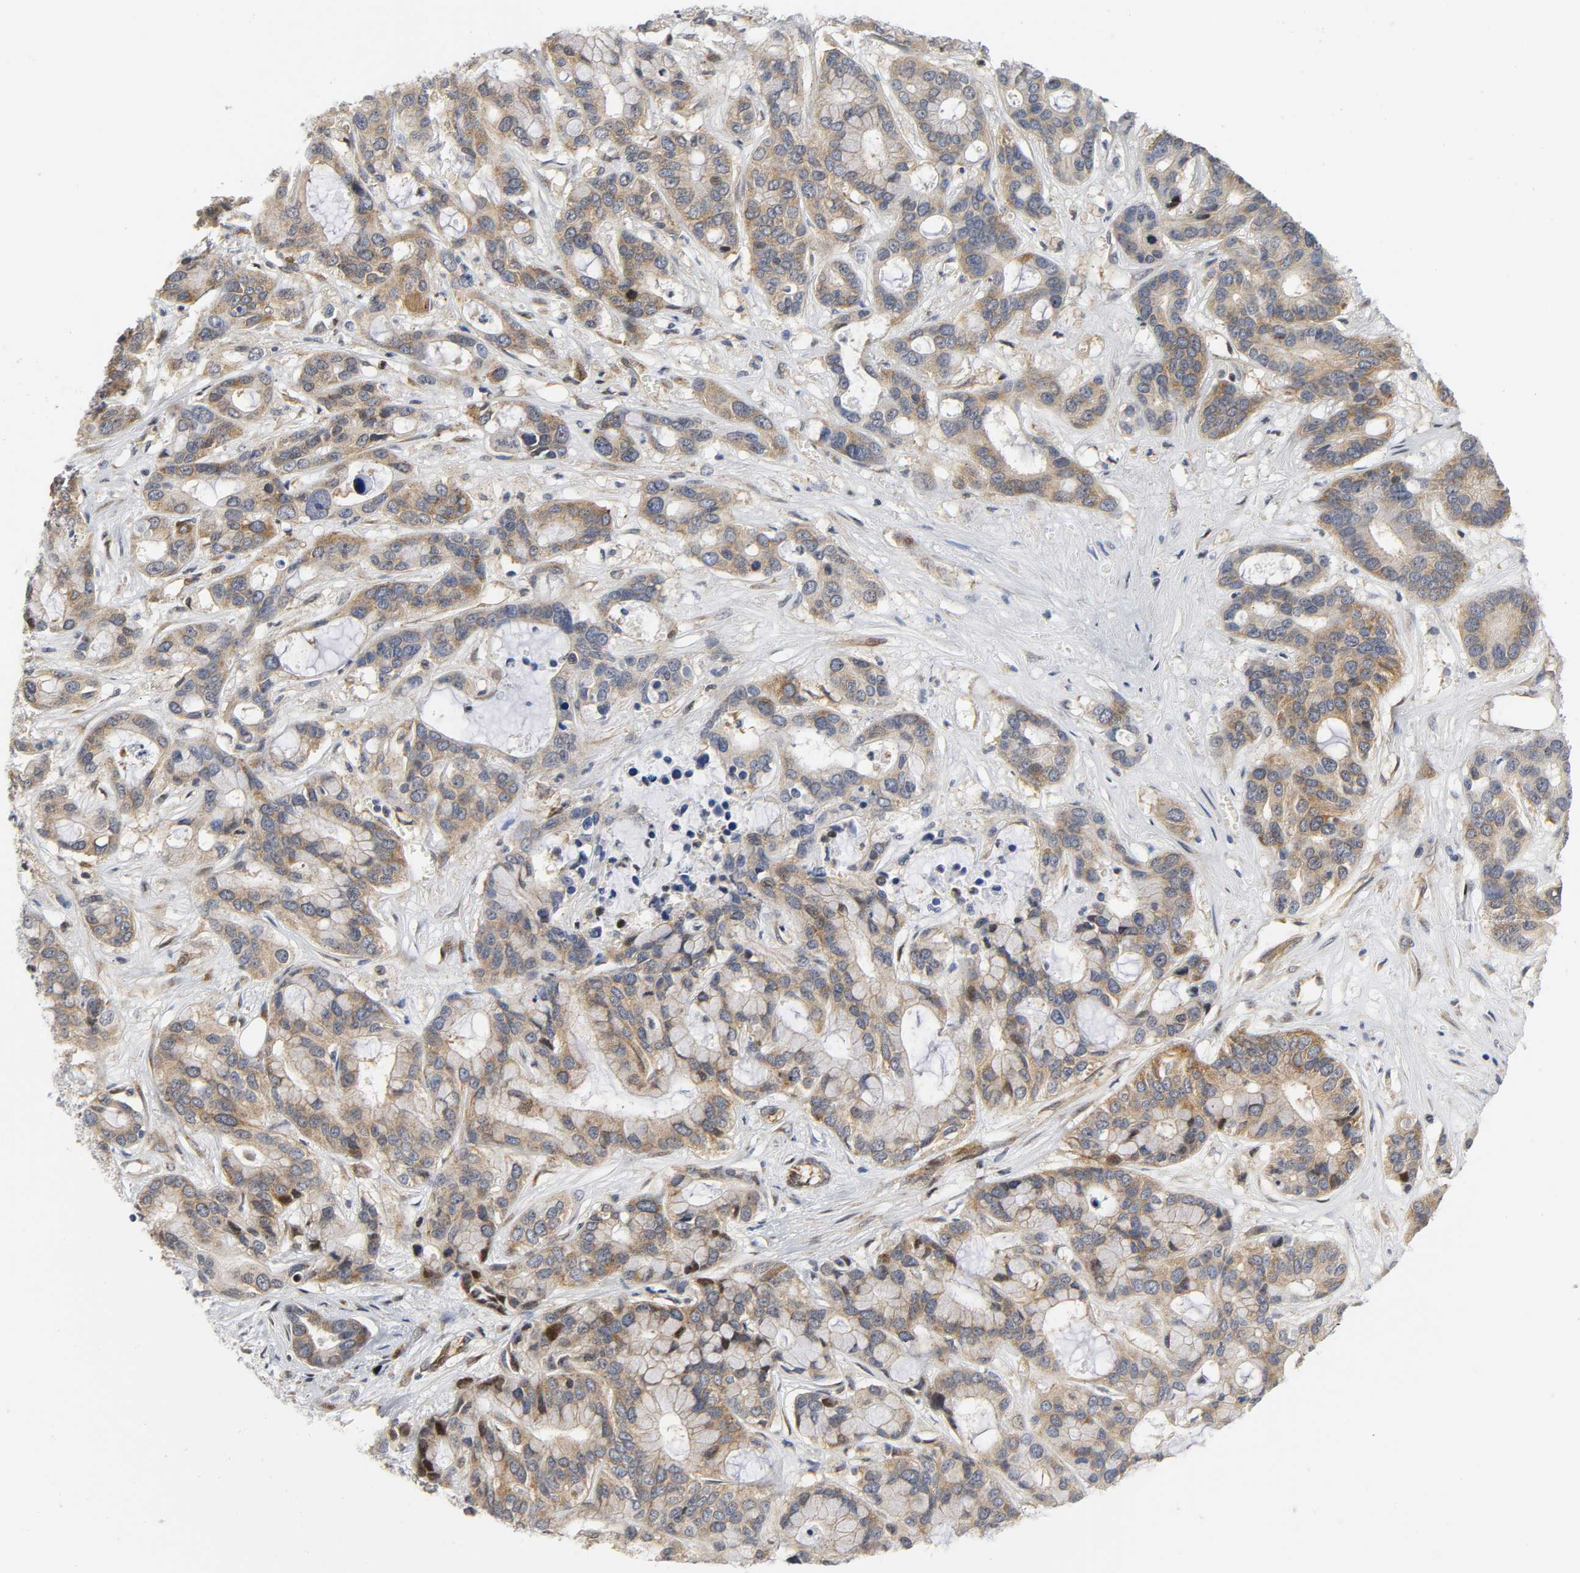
{"staining": {"intensity": "moderate", "quantity": ">75%", "location": "cytoplasmic/membranous"}, "tissue": "liver cancer", "cell_type": "Tumor cells", "image_type": "cancer", "snomed": [{"axis": "morphology", "description": "Cholangiocarcinoma"}, {"axis": "topography", "description": "Liver"}], "caption": "Liver cancer stained with a brown dye exhibits moderate cytoplasmic/membranous positive staining in about >75% of tumor cells.", "gene": "DOCK1", "patient": {"sex": "female", "age": 65}}